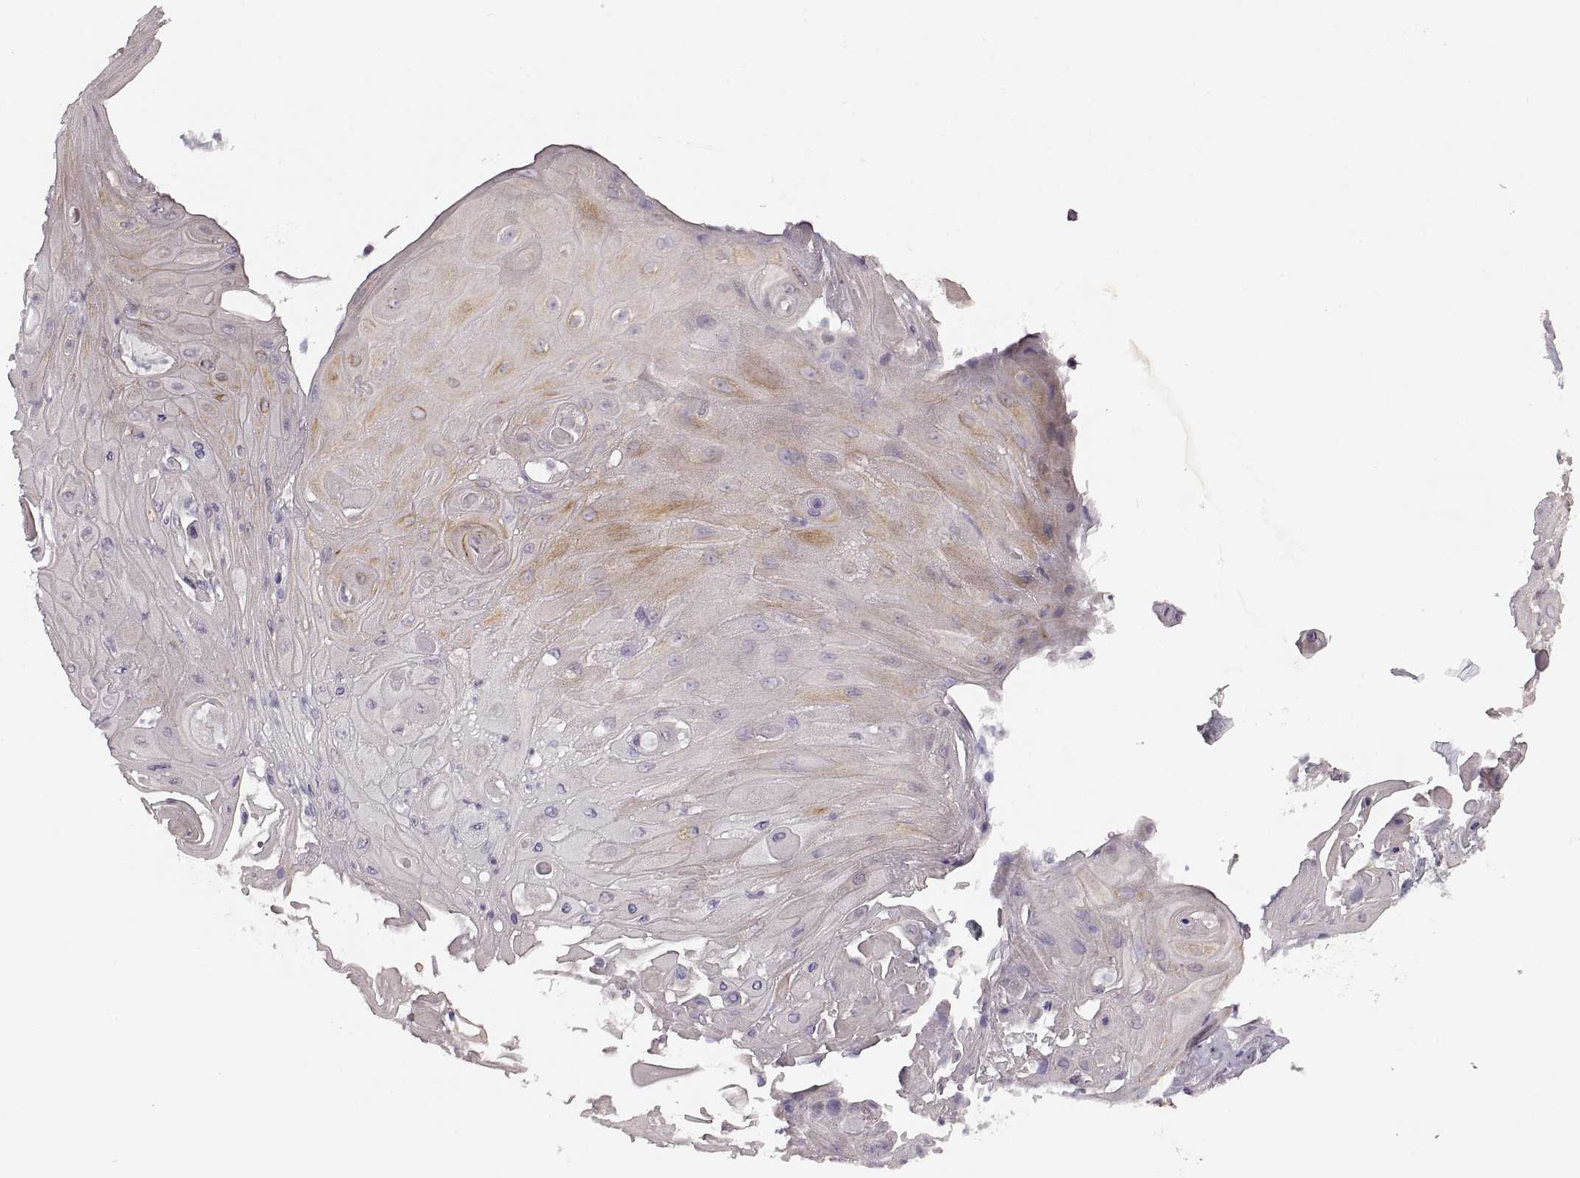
{"staining": {"intensity": "weak", "quantity": "<25%", "location": "cytoplasmic/membranous"}, "tissue": "skin cancer", "cell_type": "Tumor cells", "image_type": "cancer", "snomed": [{"axis": "morphology", "description": "Squamous cell carcinoma, NOS"}, {"axis": "topography", "description": "Skin"}], "caption": "A high-resolution photomicrograph shows immunohistochemistry (IHC) staining of skin cancer, which exhibits no significant positivity in tumor cells.", "gene": "CNTN1", "patient": {"sex": "male", "age": 62}}